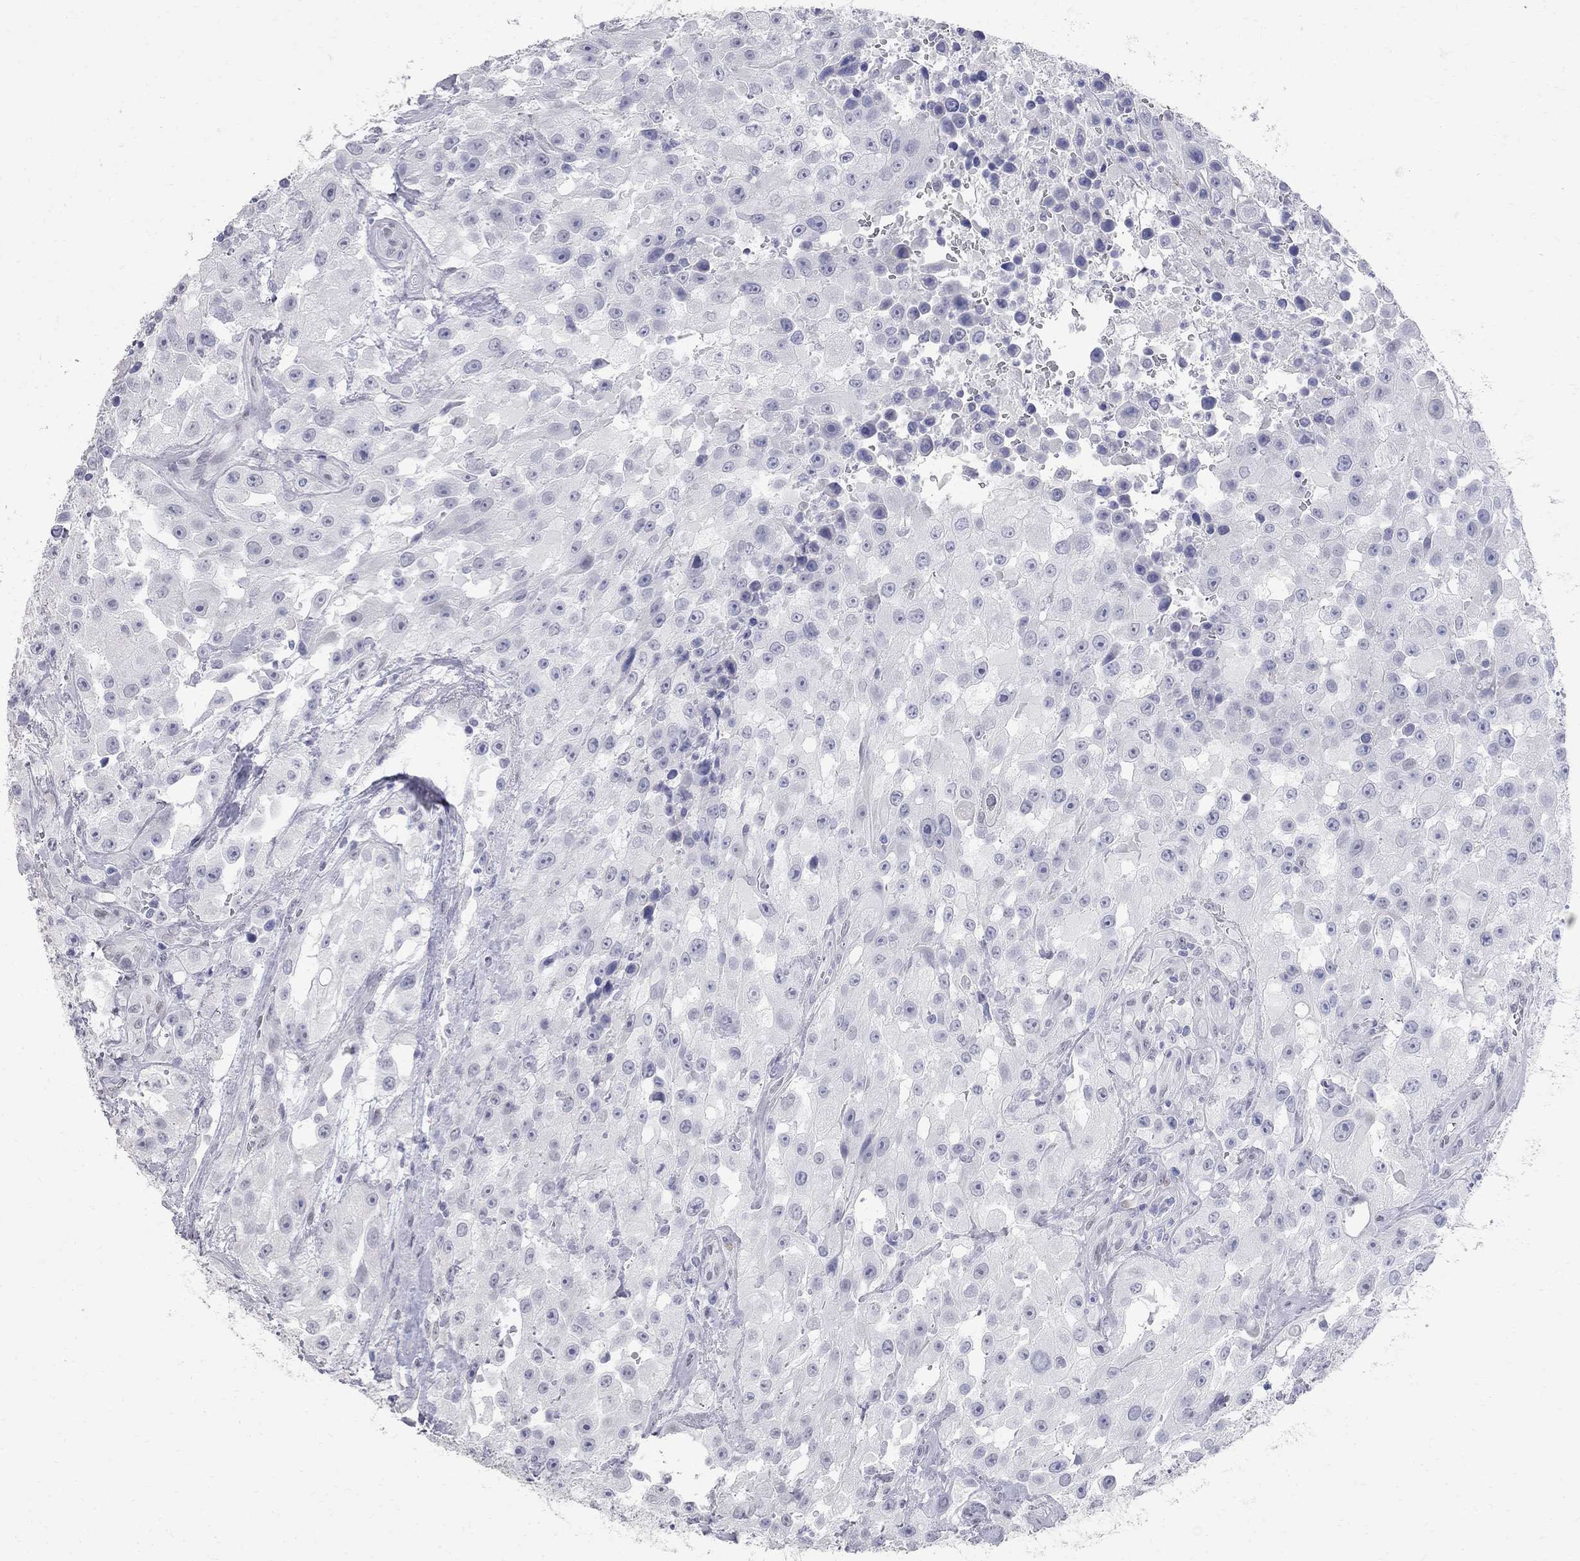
{"staining": {"intensity": "negative", "quantity": "none", "location": "none"}, "tissue": "urothelial cancer", "cell_type": "Tumor cells", "image_type": "cancer", "snomed": [{"axis": "morphology", "description": "Urothelial carcinoma, High grade"}, {"axis": "topography", "description": "Urinary bladder"}], "caption": "Immunohistochemical staining of urothelial carcinoma (high-grade) exhibits no significant staining in tumor cells.", "gene": "BPIFB1", "patient": {"sex": "male", "age": 79}}